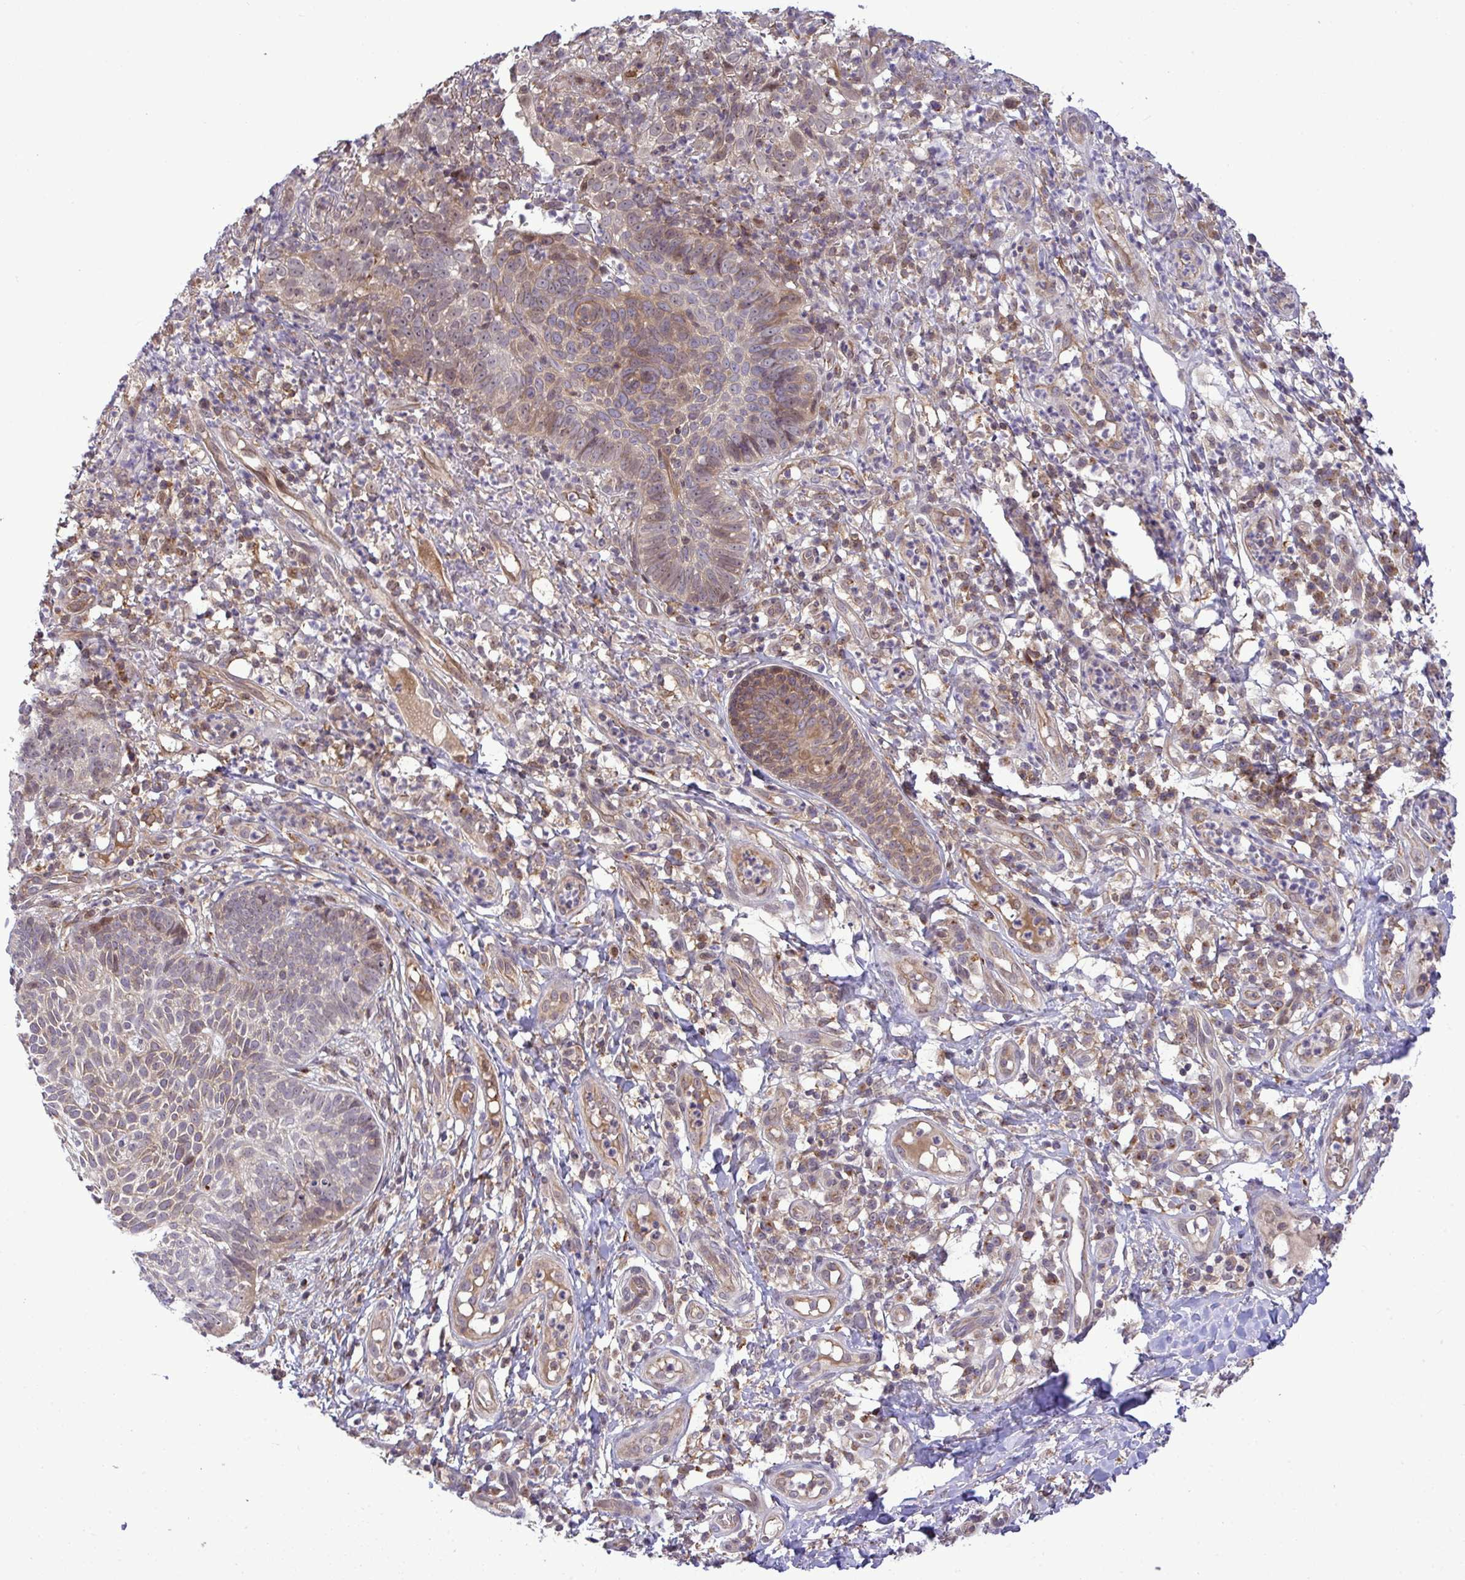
{"staining": {"intensity": "weak", "quantity": "25%-75%", "location": "cytoplasmic/membranous"}, "tissue": "skin cancer", "cell_type": "Tumor cells", "image_type": "cancer", "snomed": [{"axis": "morphology", "description": "Basal cell carcinoma"}, {"axis": "topography", "description": "Skin"}, {"axis": "topography", "description": "Skin of leg"}], "caption": "Immunohistochemical staining of human skin cancer (basal cell carcinoma) demonstrates weak cytoplasmic/membranous protein positivity in approximately 25%-75% of tumor cells. (Stains: DAB in brown, nuclei in blue, Microscopy: brightfield microscopy at high magnification).", "gene": "SLC9A6", "patient": {"sex": "female", "age": 87}}